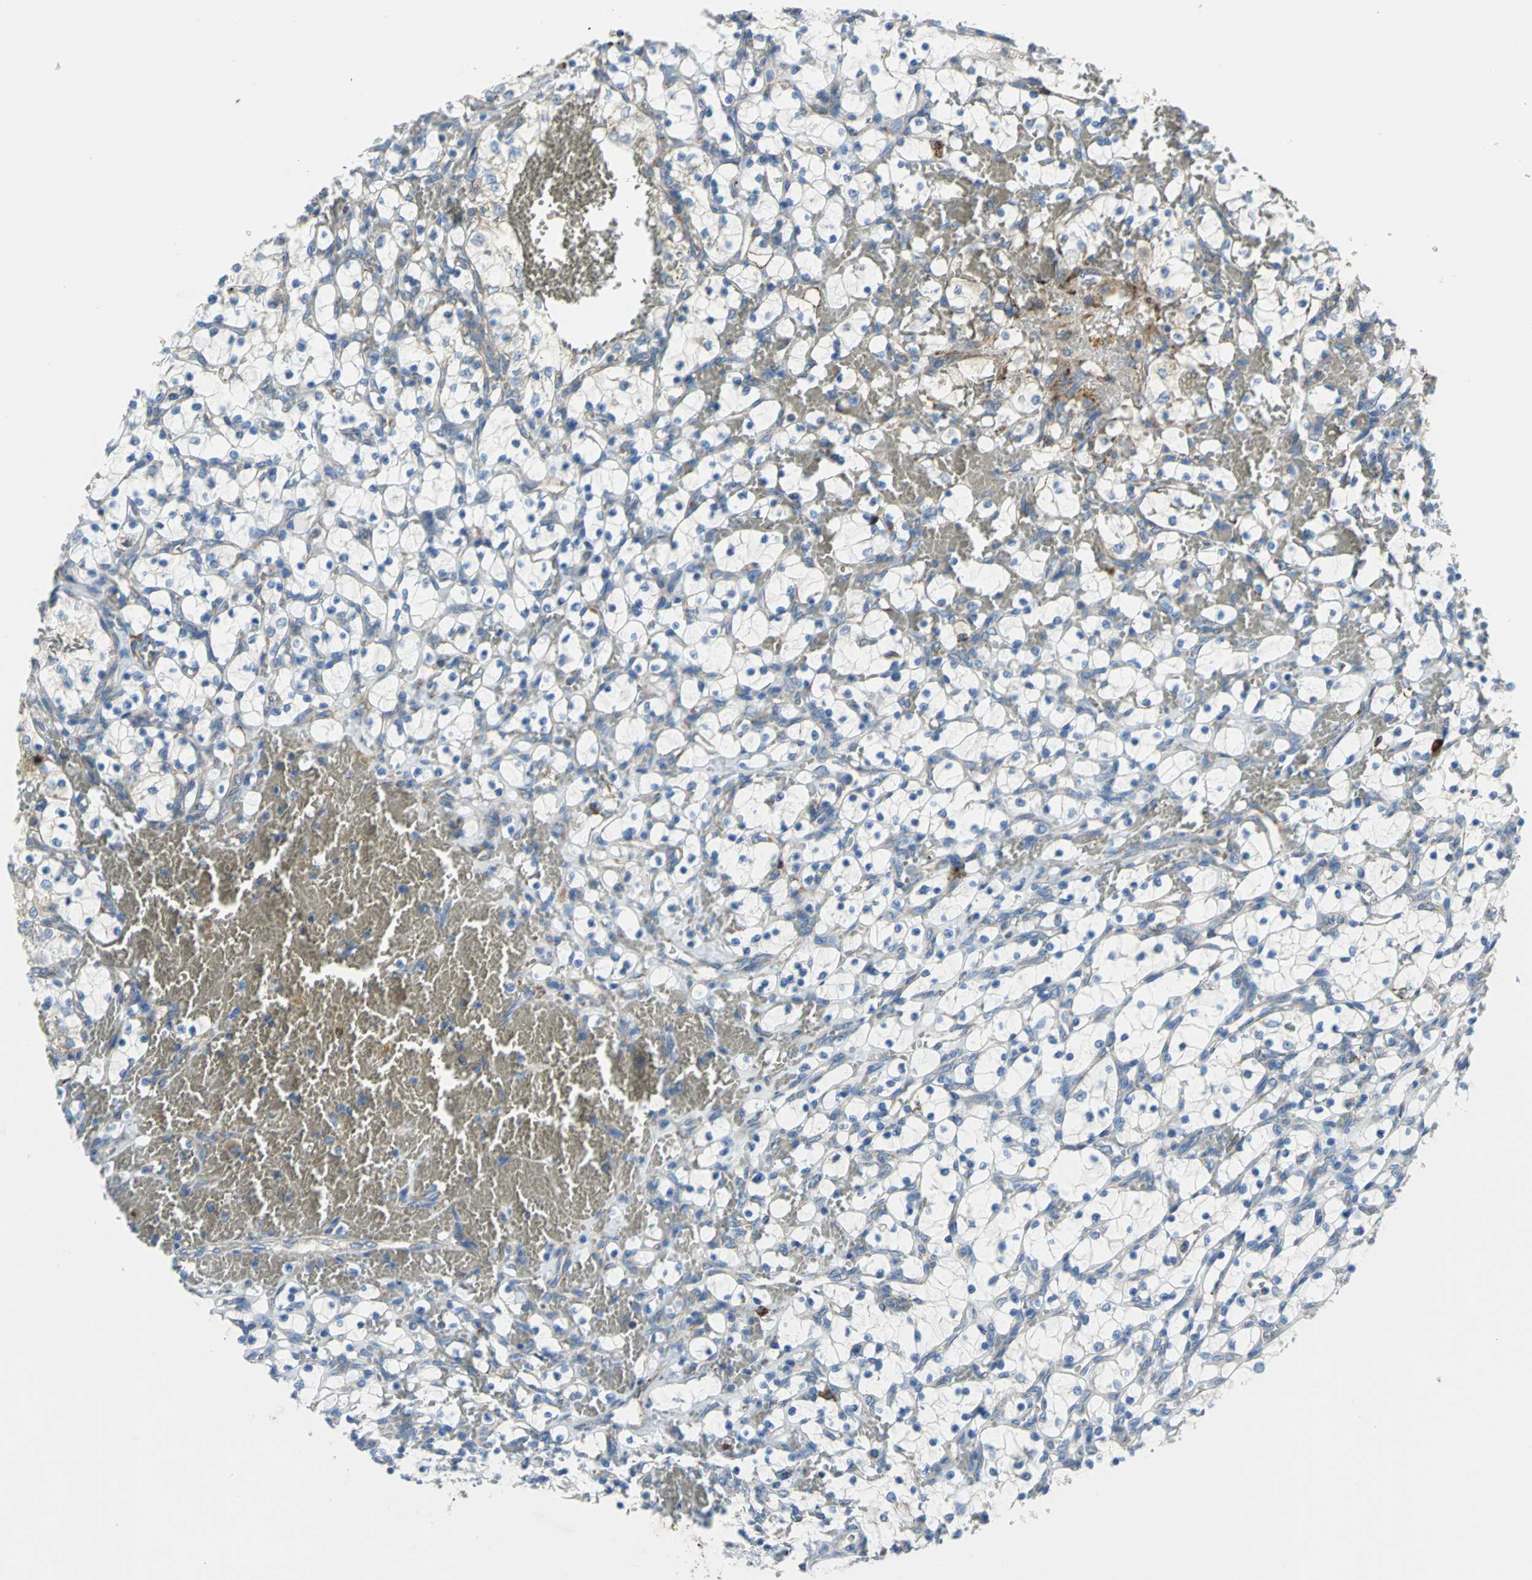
{"staining": {"intensity": "negative", "quantity": "none", "location": "none"}, "tissue": "renal cancer", "cell_type": "Tumor cells", "image_type": "cancer", "snomed": [{"axis": "morphology", "description": "Adenocarcinoma, NOS"}, {"axis": "topography", "description": "Kidney"}], "caption": "Adenocarcinoma (renal) was stained to show a protein in brown. There is no significant positivity in tumor cells. (Stains: DAB immunohistochemistry (IHC) with hematoxylin counter stain, Microscopy: brightfield microscopy at high magnification).", "gene": "TULP4", "patient": {"sex": "female", "age": 69}}